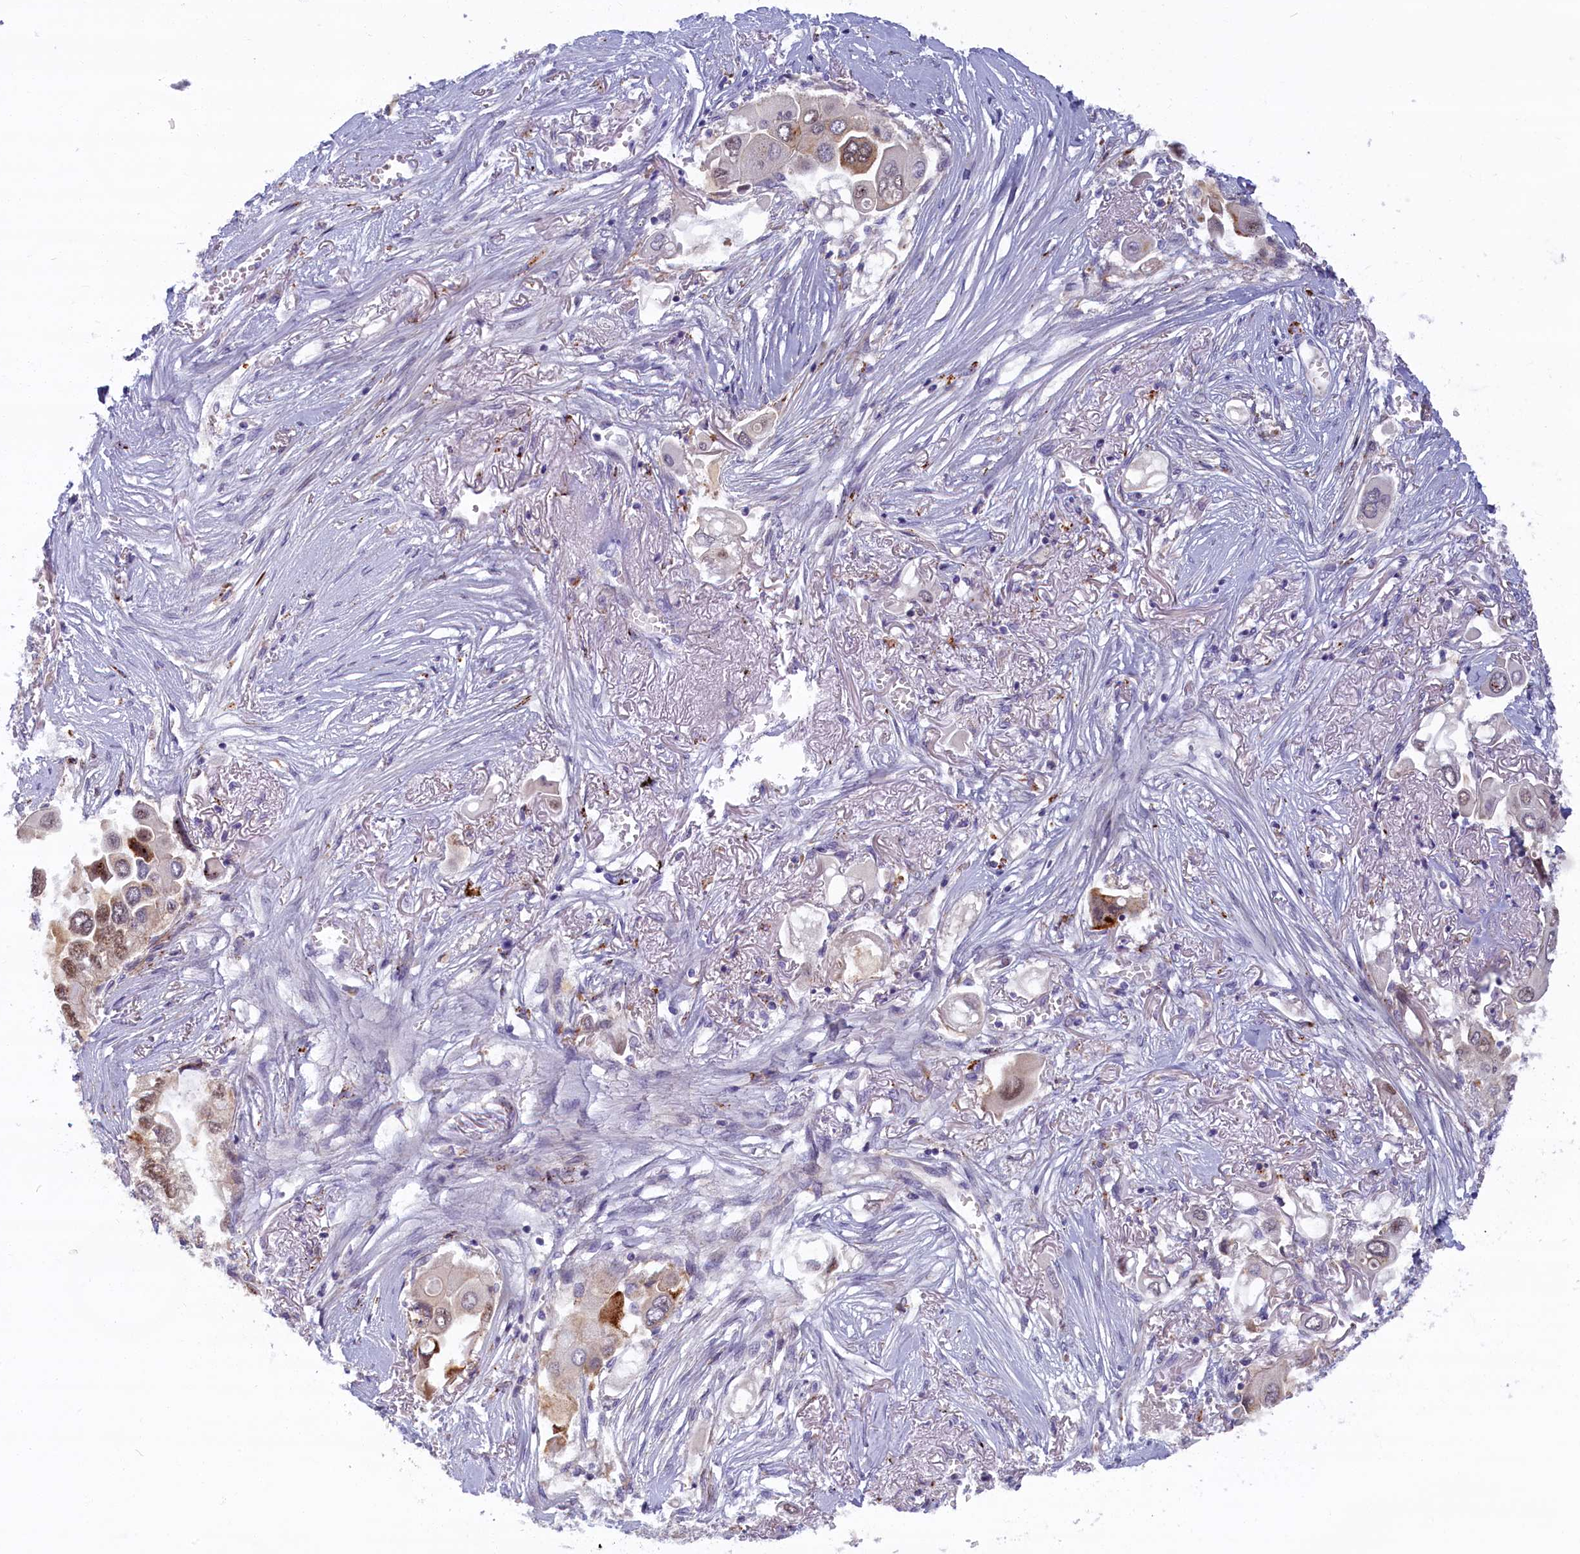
{"staining": {"intensity": "moderate", "quantity": "25%-75%", "location": "cytoplasmic/membranous,nuclear"}, "tissue": "lung cancer", "cell_type": "Tumor cells", "image_type": "cancer", "snomed": [{"axis": "morphology", "description": "Adenocarcinoma, NOS"}, {"axis": "topography", "description": "Lung"}], "caption": "Tumor cells reveal medium levels of moderate cytoplasmic/membranous and nuclear expression in about 25%-75% of cells in adenocarcinoma (lung).", "gene": "FCSK", "patient": {"sex": "female", "age": 76}}